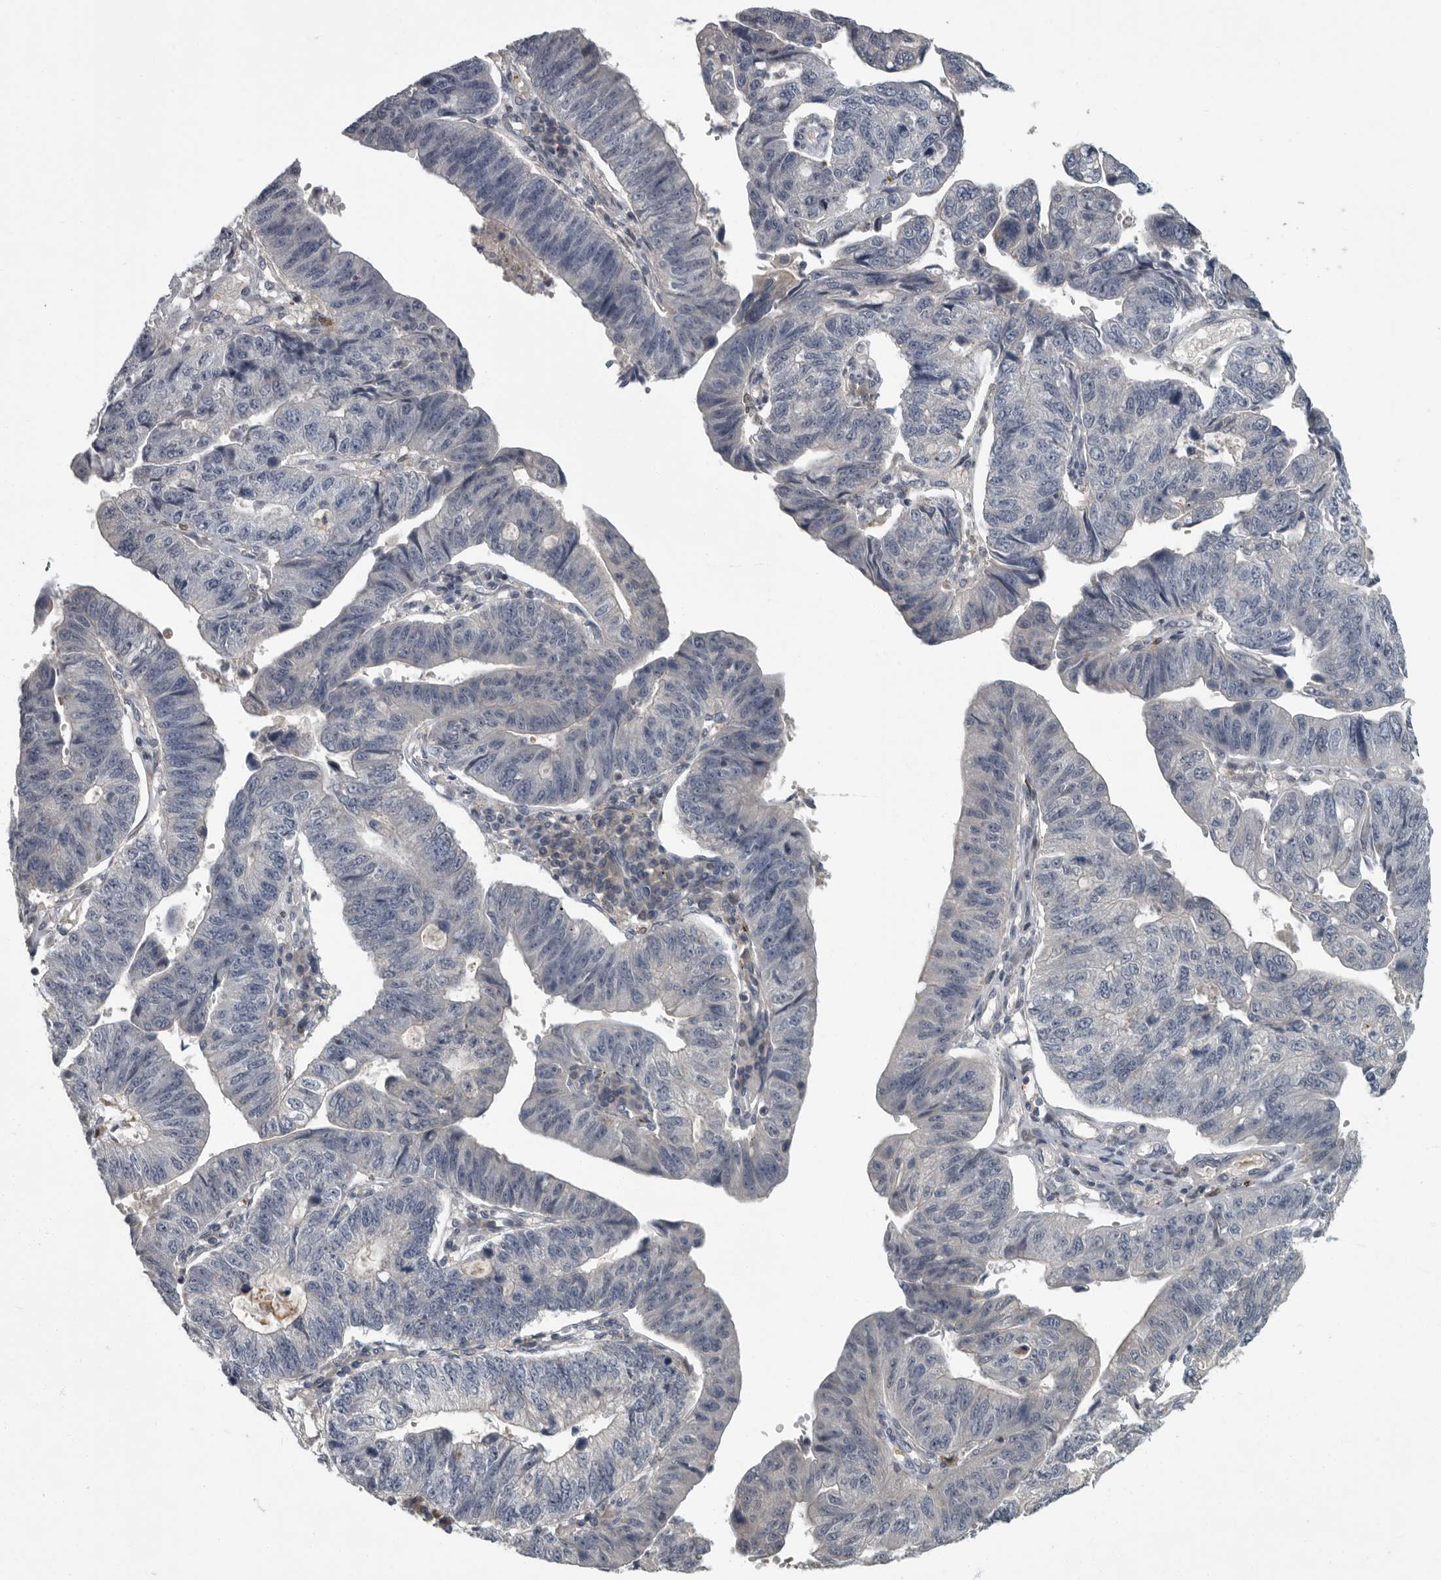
{"staining": {"intensity": "negative", "quantity": "none", "location": "none"}, "tissue": "stomach cancer", "cell_type": "Tumor cells", "image_type": "cancer", "snomed": [{"axis": "morphology", "description": "Adenocarcinoma, NOS"}, {"axis": "topography", "description": "Stomach"}], "caption": "Immunohistochemistry histopathology image of neoplastic tissue: human stomach adenocarcinoma stained with DAB shows no significant protein expression in tumor cells. The staining is performed using DAB (3,3'-diaminobenzidine) brown chromogen with nuclei counter-stained in using hematoxylin.", "gene": "PDE7A", "patient": {"sex": "male", "age": 59}}